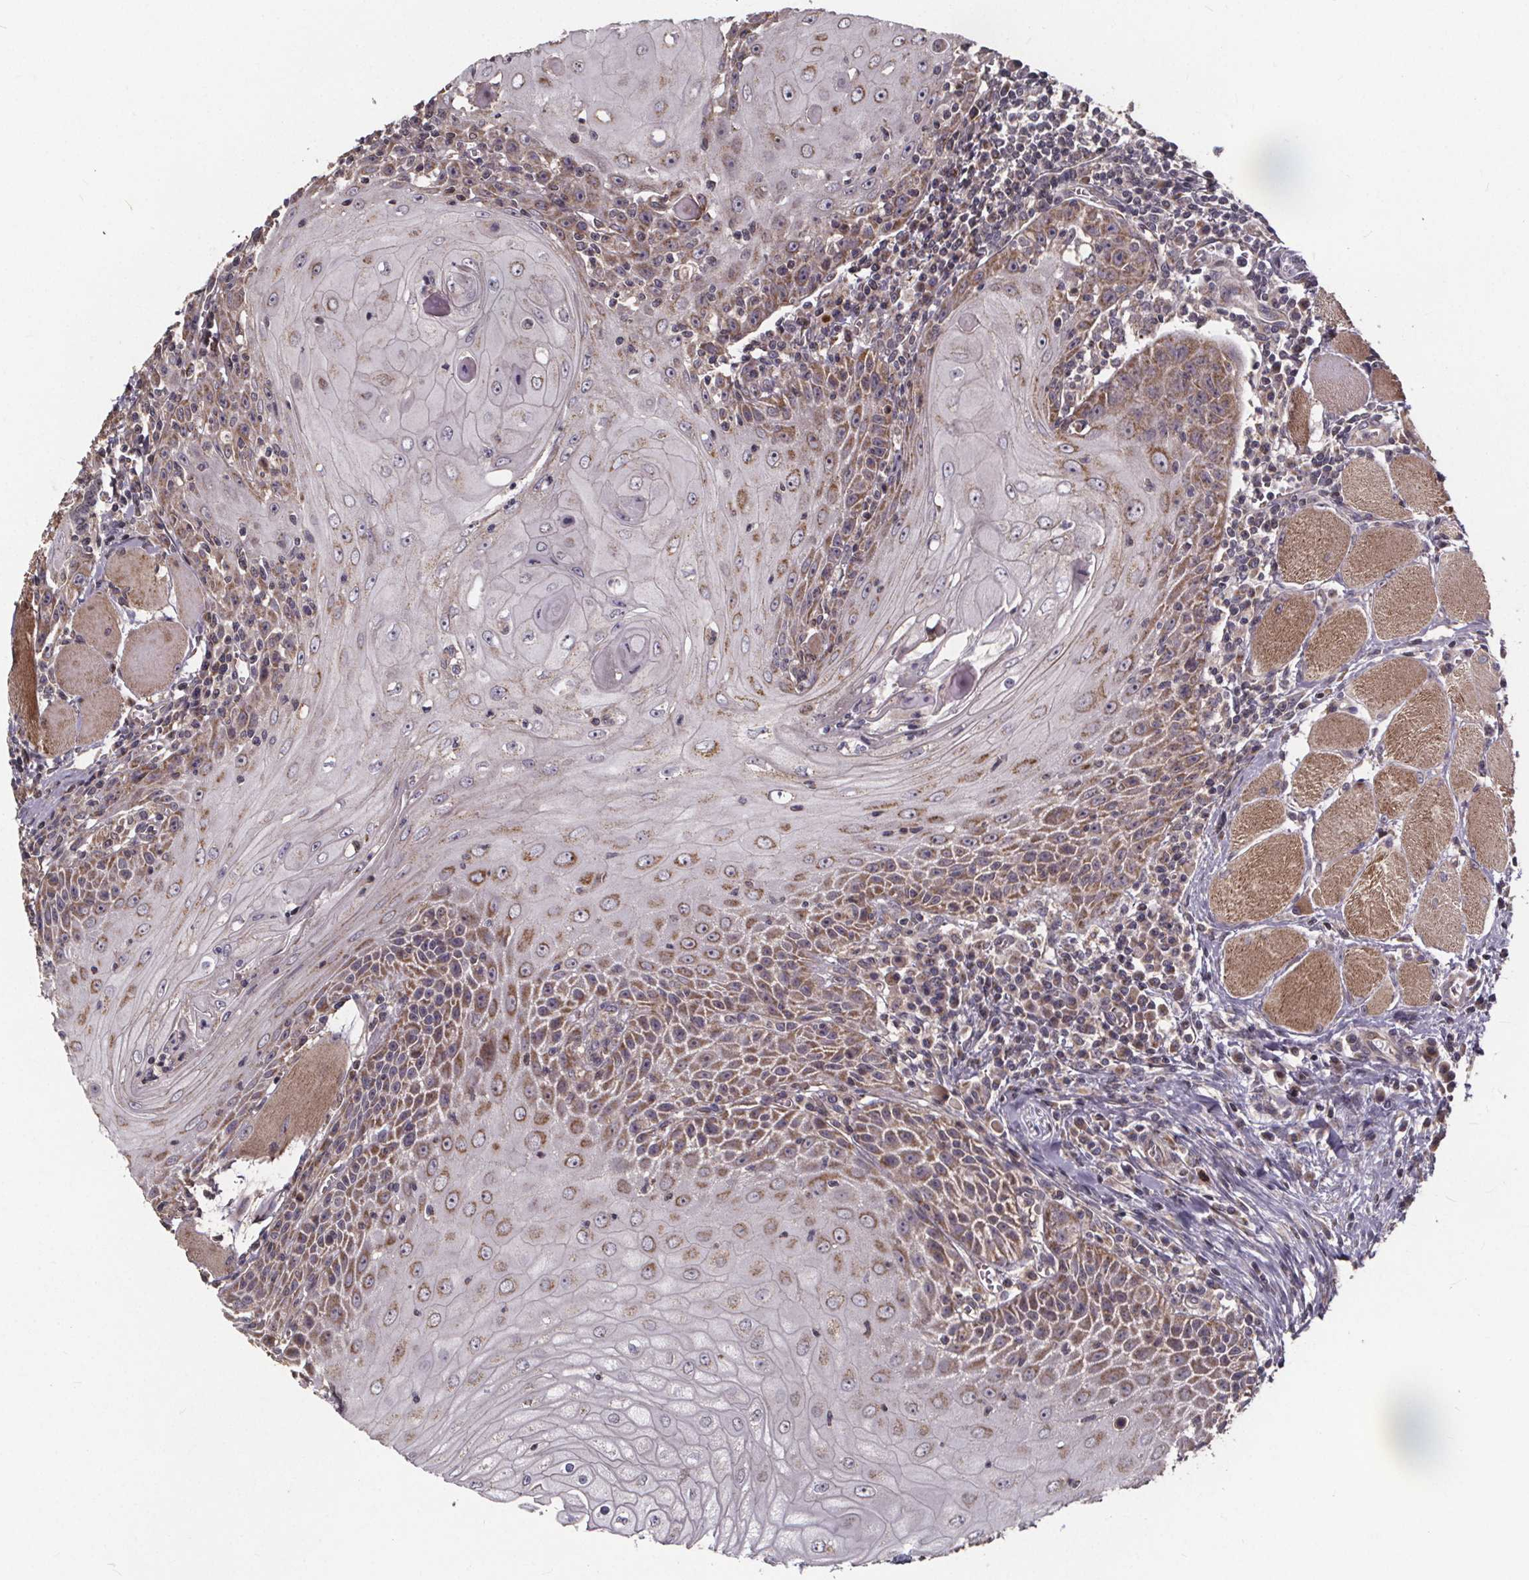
{"staining": {"intensity": "moderate", "quantity": "<25%", "location": "cytoplasmic/membranous"}, "tissue": "head and neck cancer", "cell_type": "Tumor cells", "image_type": "cancer", "snomed": [{"axis": "morphology", "description": "Normal tissue, NOS"}, {"axis": "morphology", "description": "Squamous cell carcinoma, NOS"}, {"axis": "topography", "description": "Oral tissue"}, {"axis": "topography", "description": "Head-Neck"}], "caption": "Squamous cell carcinoma (head and neck) stained with a brown dye shows moderate cytoplasmic/membranous positive staining in about <25% of tumor cells.", "gene": "YME1L1", "patient": {"sex": "male", "age": 52}}